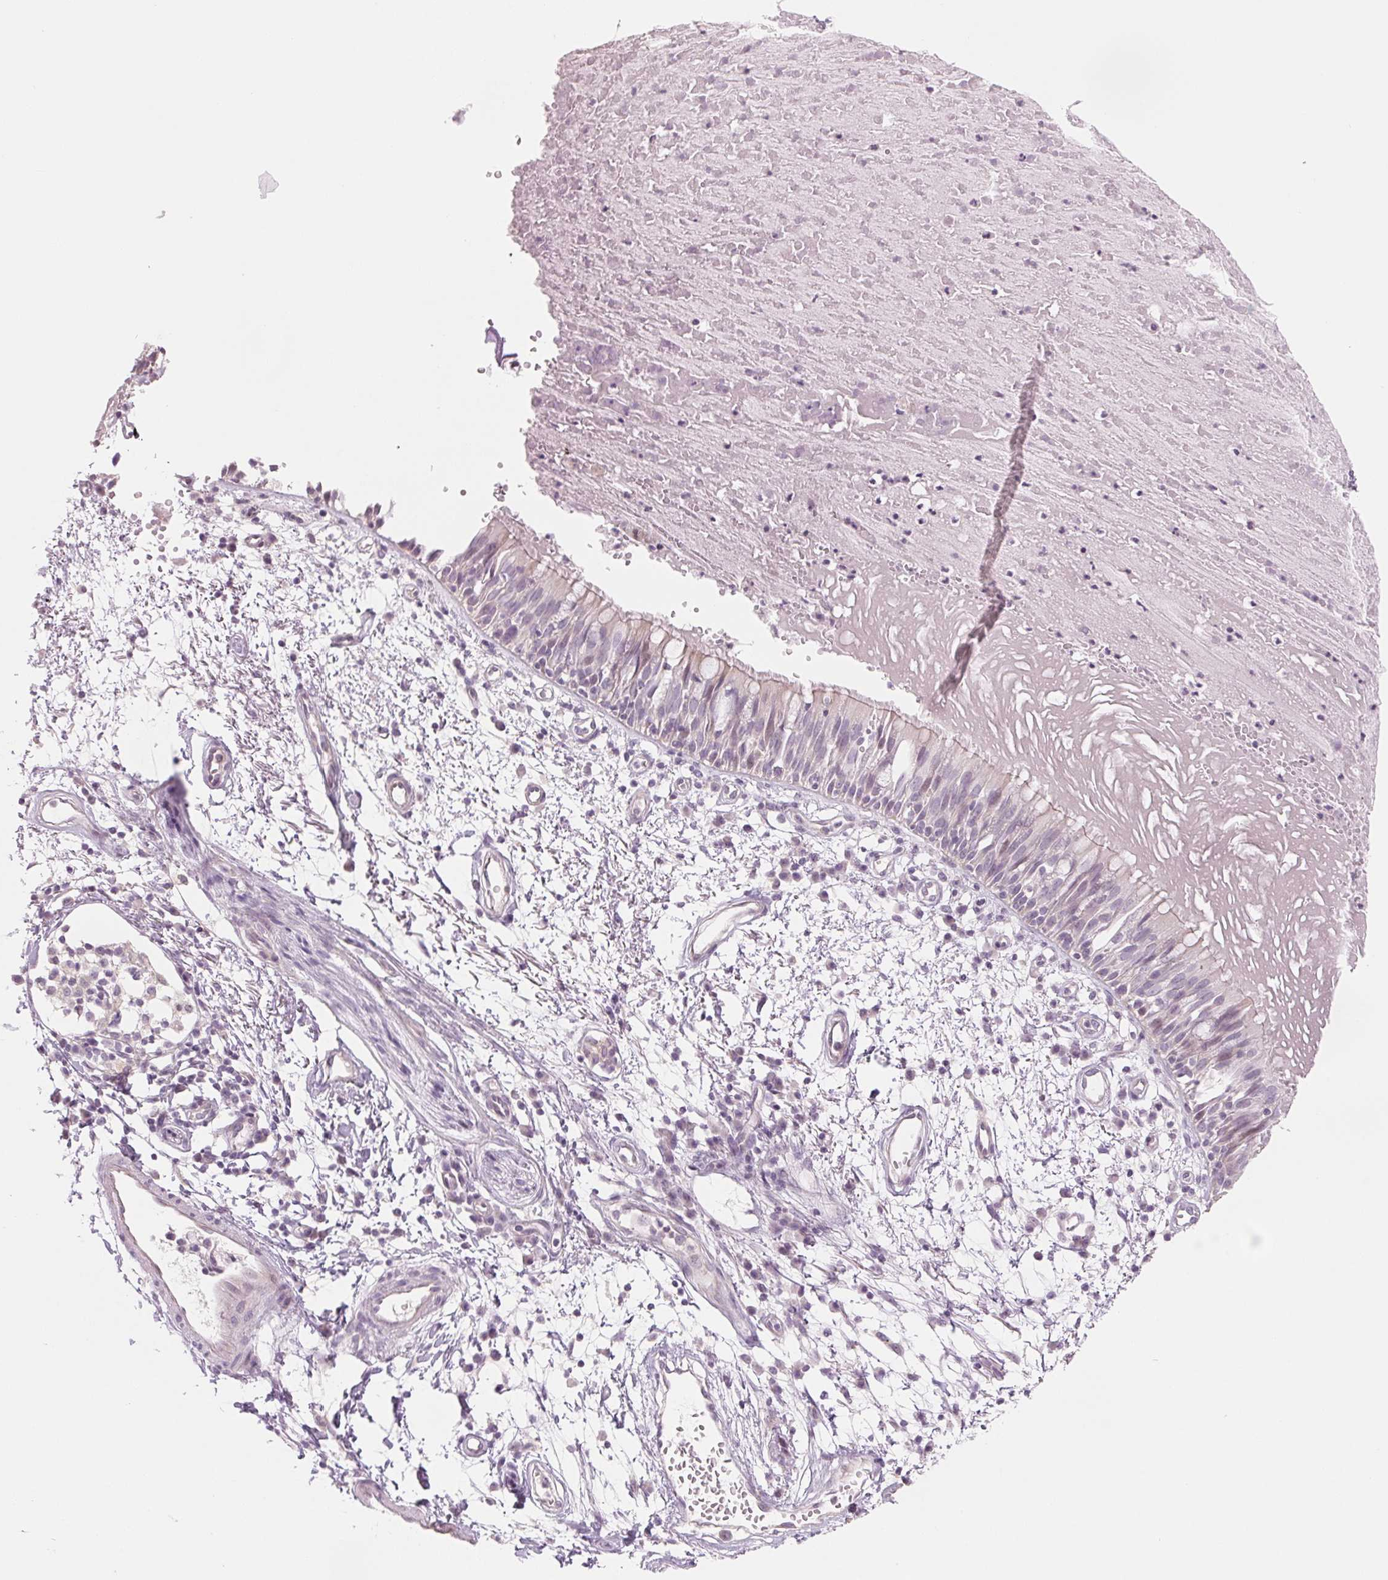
{"staining": {"intensity": "weak", "quantity": "<25%", "location": "cytoplasmic/membranous"}, "tissue": "bronchus", "cell_type": "Respiratory epithelial cells", "image_type": "normal", "snomed": [{"axis": "morphology", "description": "Normal tissue, NOS"}, {"axis": "morphology", "description": "Squamous cell carcinoma, NOS"}, {"axis": "topography", "description": "Cartilage tissue"}, {"axis": "topography", "description": "Bronchus"}, {"axis": "topography", "description": "Lung"}], "caption": "High magnification brightfield microscopy of normal bronchus stained with DAB (brown) and counterstained with hematoxylin (blue): respiratory epithelial cells show no significant expression. The staining was performed using DAB (3,3'-diaminobenzidine) to visualize the protein expression in brown, while the nuclei were stained in blue with hematoxylin (Magnification: 20x).", "gene": "CCDC168", "patient": {"sex": "male", "age": 66}}